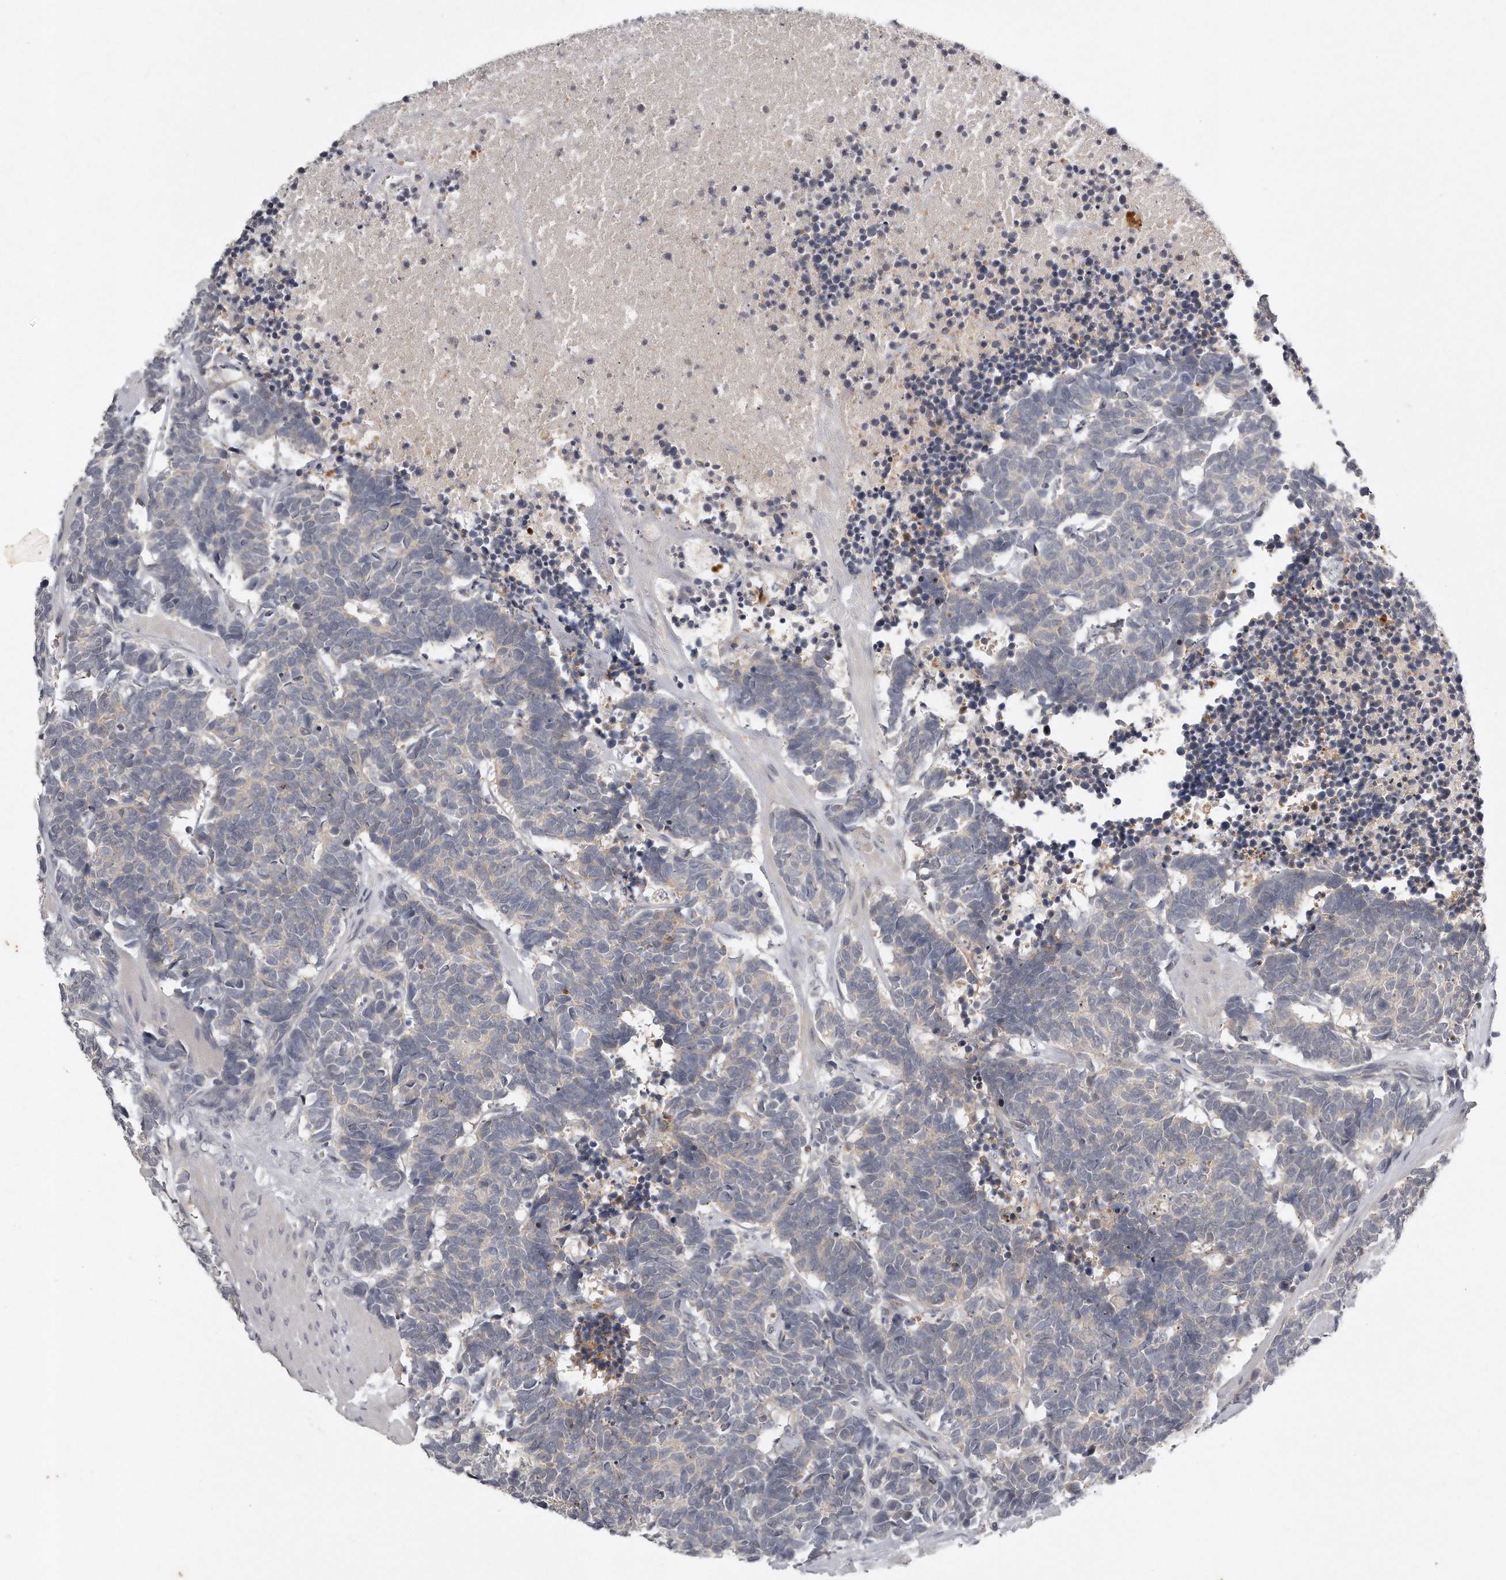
{"staining": {"intensity": "negative", "quantity": "none", "location": "none"}, "tissue": "carcinoid", "cell_type": "Tumor cells", "image_type": "cancer", "snomed": [{"axis": "morphology", "description": "Carcinoma, NOS"}, {"axis": "morphology", "description": "Carcinoid, malignant, NOS"}, {"axis": "topography", "description": "Urinary bladder"}], "caption": "Carcinoid stained for a protein using immunohistochemistry (IHC) displays no staining tumor cells.", "gene": "GGCT", "patient": {"sex": "male", "age": 57}}